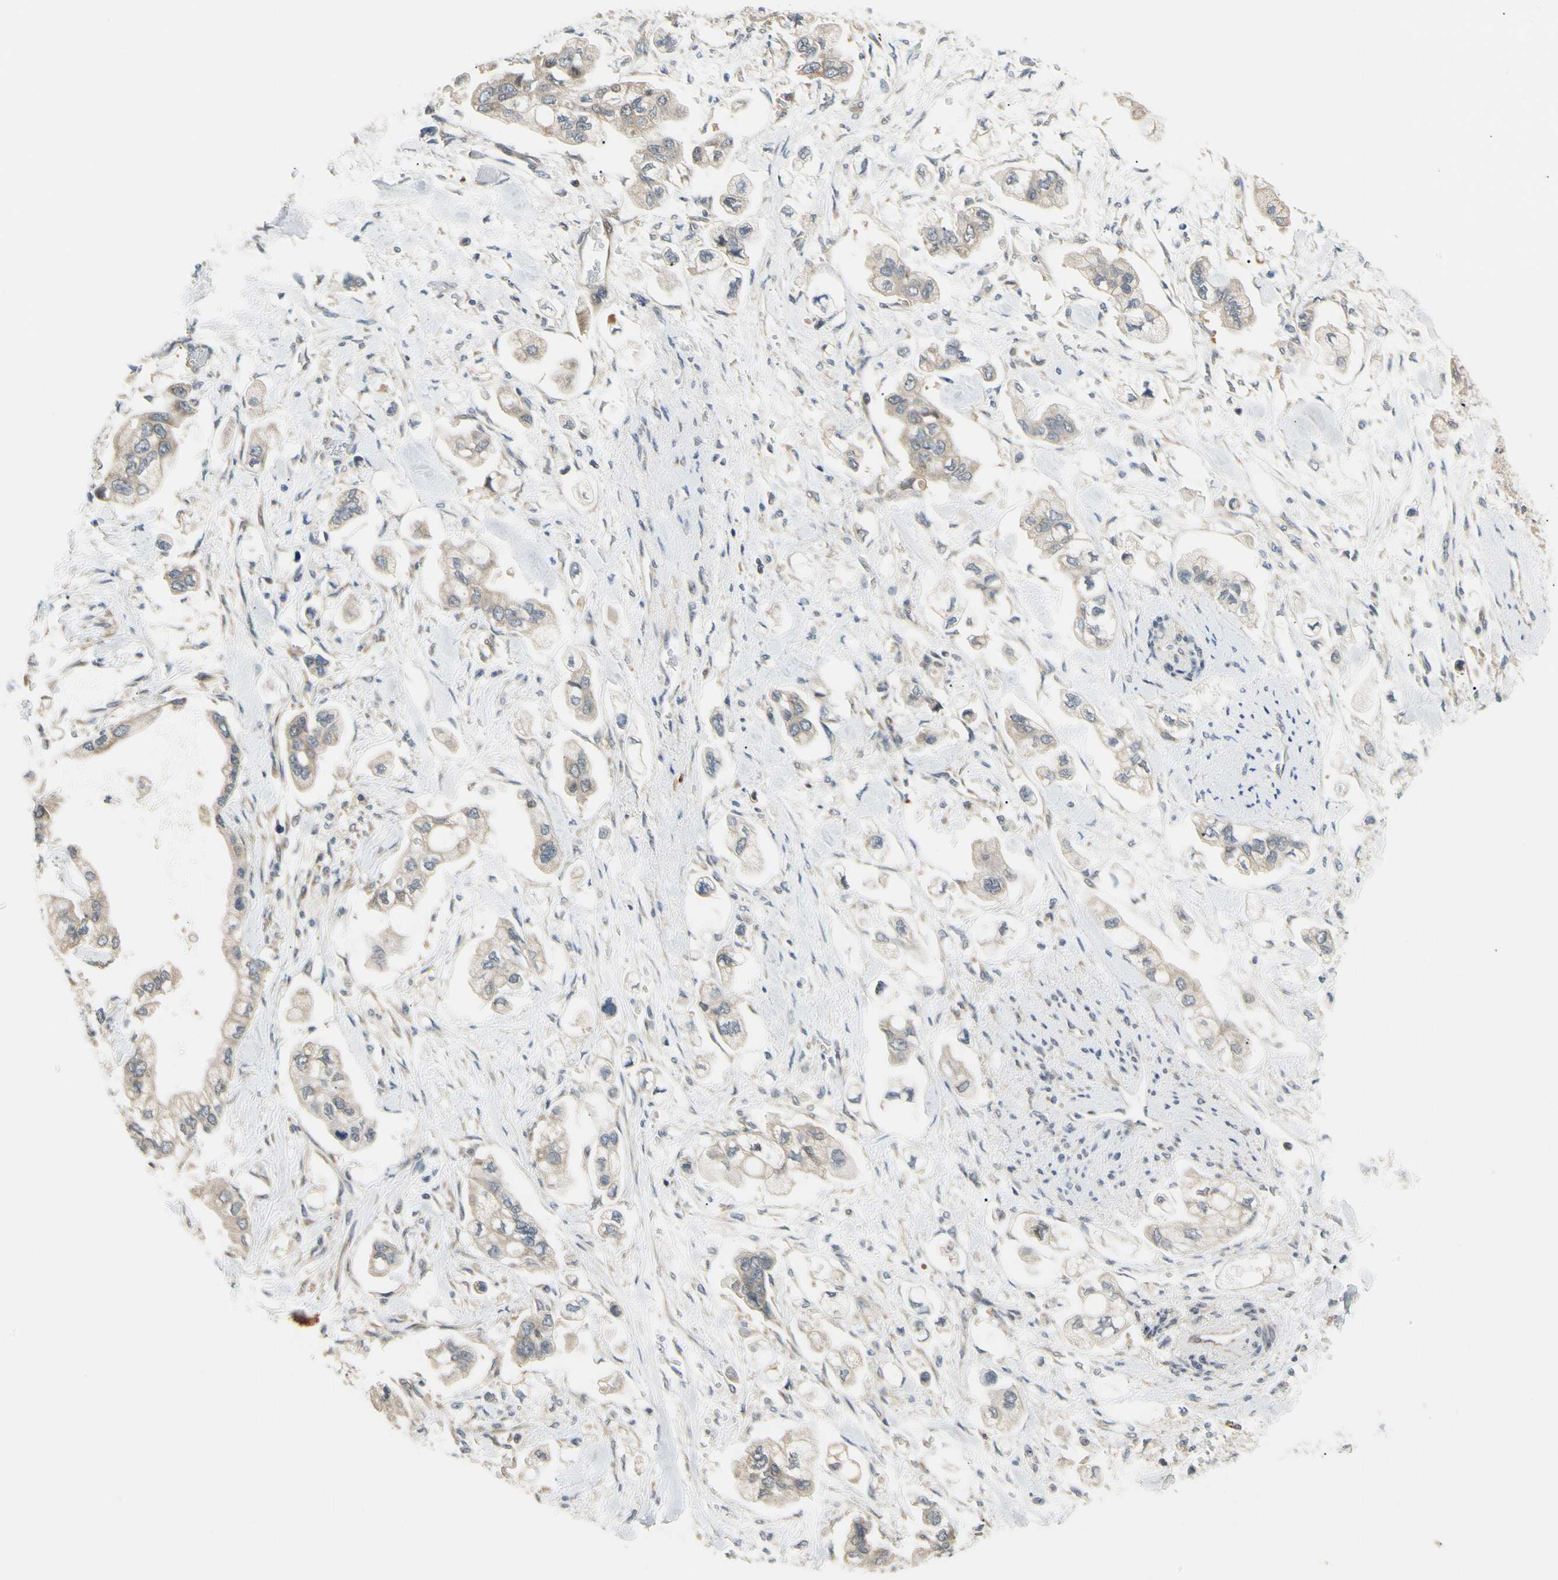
{"staining": {"intensity": "weak", "quantity": "<25%", "location": "cytoplasmic/membranous"}, "tissue": "stomach cancer", "cell_type": "Tumor cells", "image_type": "cancer", "snomed": [{"axis": "morphology", "description": "Adenocarcinoma, NOS"}, {"axis": "topography", "description": "Stomach"}], "caption": "An image of adenocarcinoma (stomach) stained for a protein displays no brown staining in tumor cells.", "gene": "ANKHD1", "patient": {"sex": "male", "age": 62}}